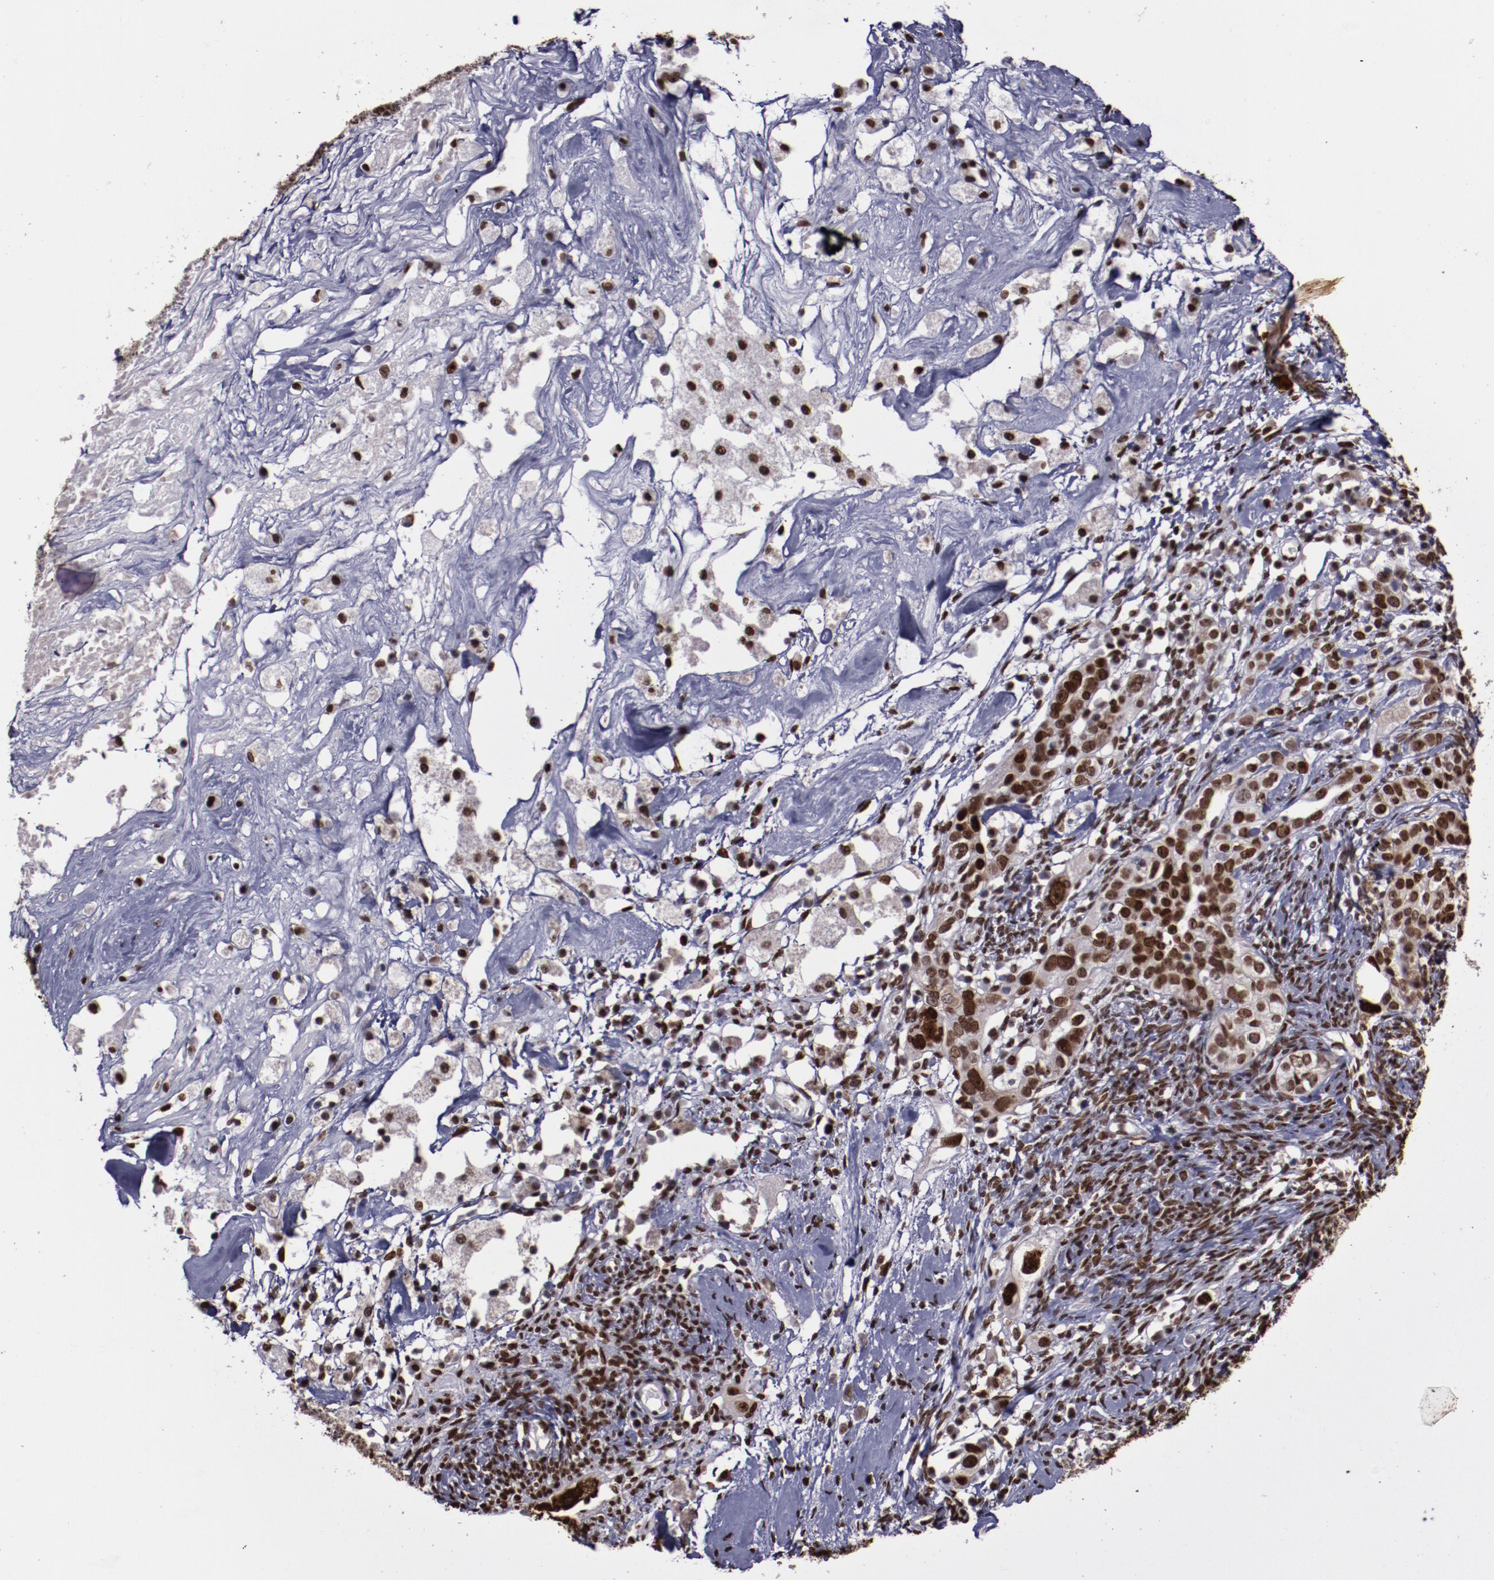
{"staining": {"intensity": "moderate", "quantity": ">75%", "location": "nuclear"}, "tissue": "ovarian cancer", "cell_type": "Tumor cells", "image_type": "cancer", "snomed": [{"axis": "morphology", "description": "Normal tissue, NOS"}, {"axis": "morphology", "description": "Cystadenocarcinoma, serous, NOS"}, {"axis": "topography", "description": "Ovary"}], "caption": "Immunohistochemical staining of human ovarian serous cystadenocarcinoma reveals medium levels of moderate nuclear expression in about >75% of tumor cells.", "gene": "APEX1", "patient": {"sex": "female", "age": 62}}